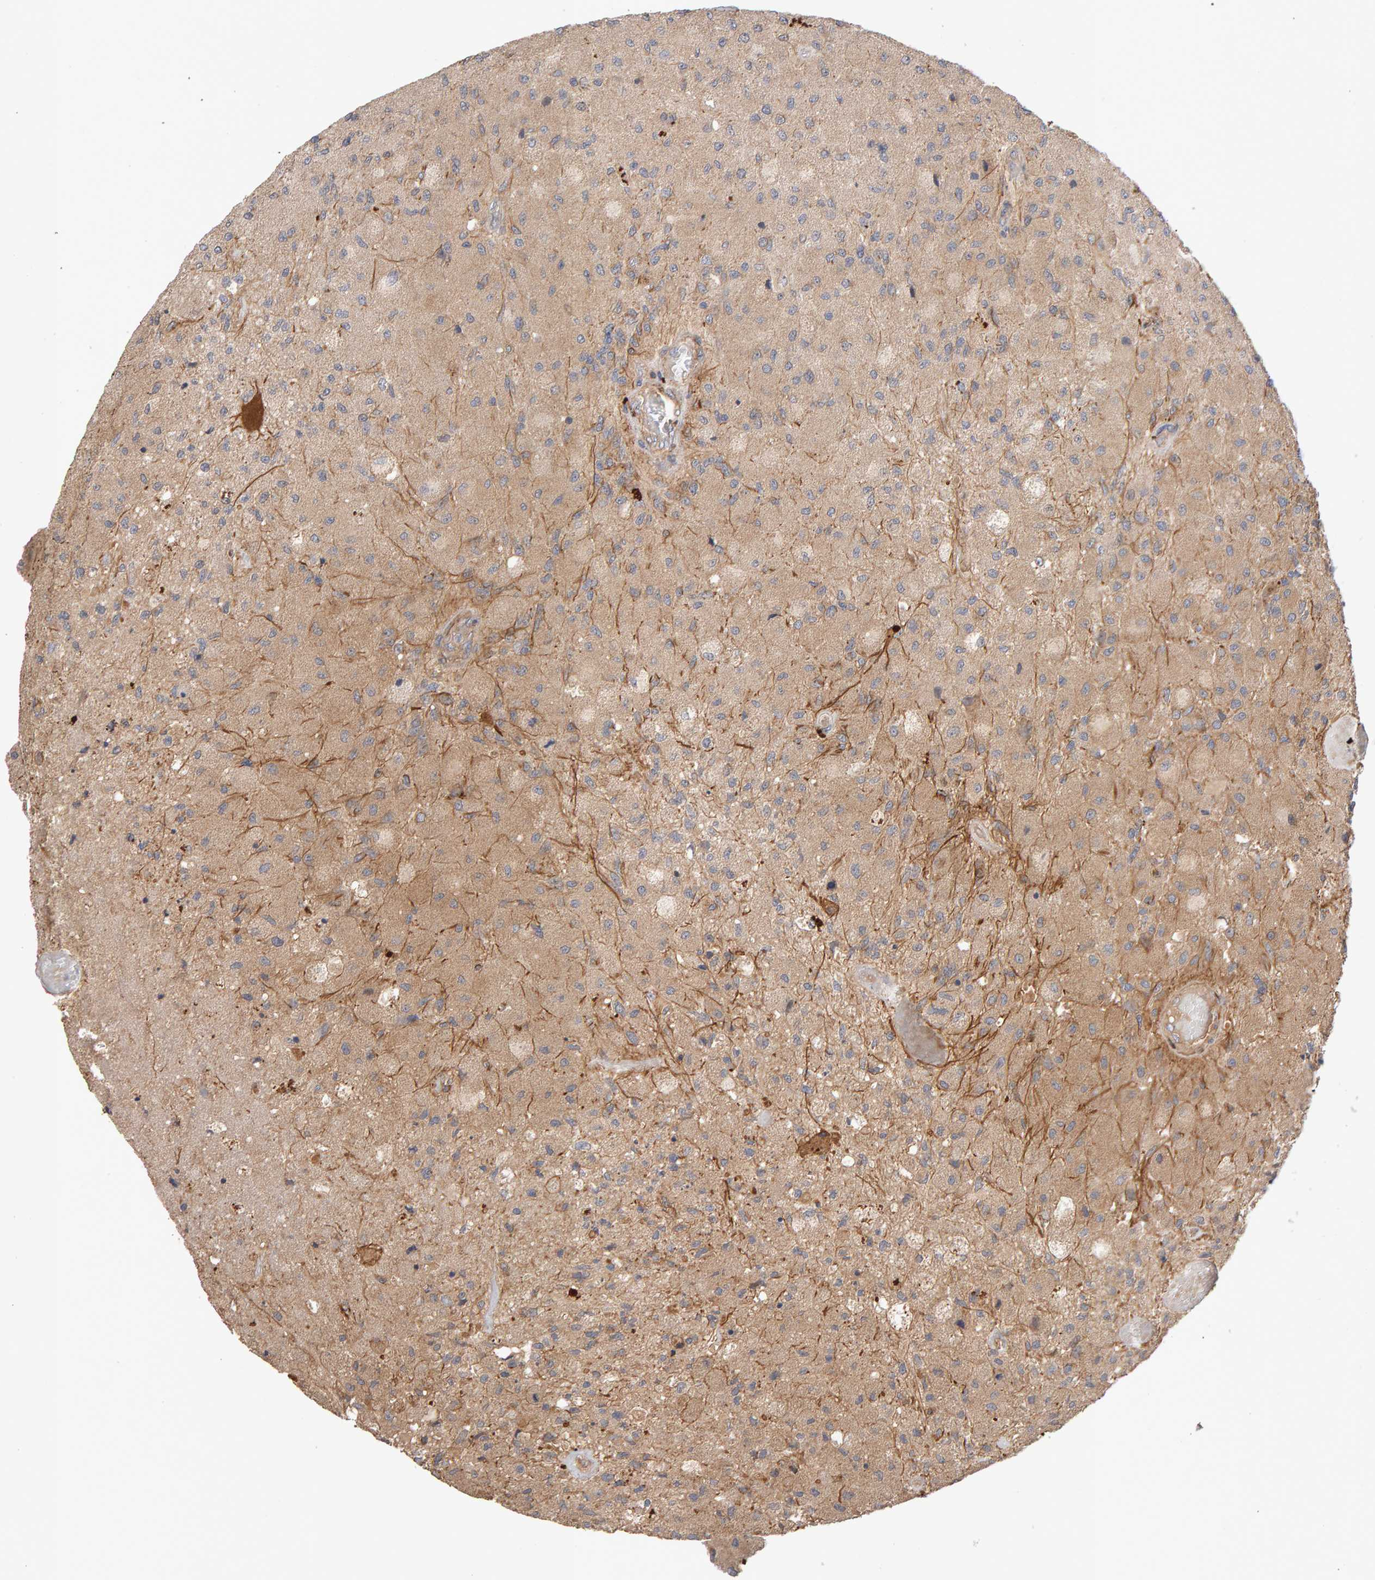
{"staining": {"intensity": "weak", "quantity": ">75%", "location": "cytoplasmic/membranous"}, "tissue": "glioma", "cell_type": "Tumor cells", "image_type": "cancer", "snomed": [{"axis": "morphology", "description": "Normal tissue, NOS"}, {"axis": "morphology", "description": "Glioma, malignant, High grade"}, {"axis": "topography", "description": "Cerebral cortex"}], "caption": "This histopathology image displays high-grade glioma (malignant) stained with immunohistochemistry to label a protein in brown. The cytoplasmic/membranous of tumor cells show weak positivity for the protein. Nuclei are counter-stained blue.", "gene": "RNF19A", "patient": {"sex": "male", "age": 77}}